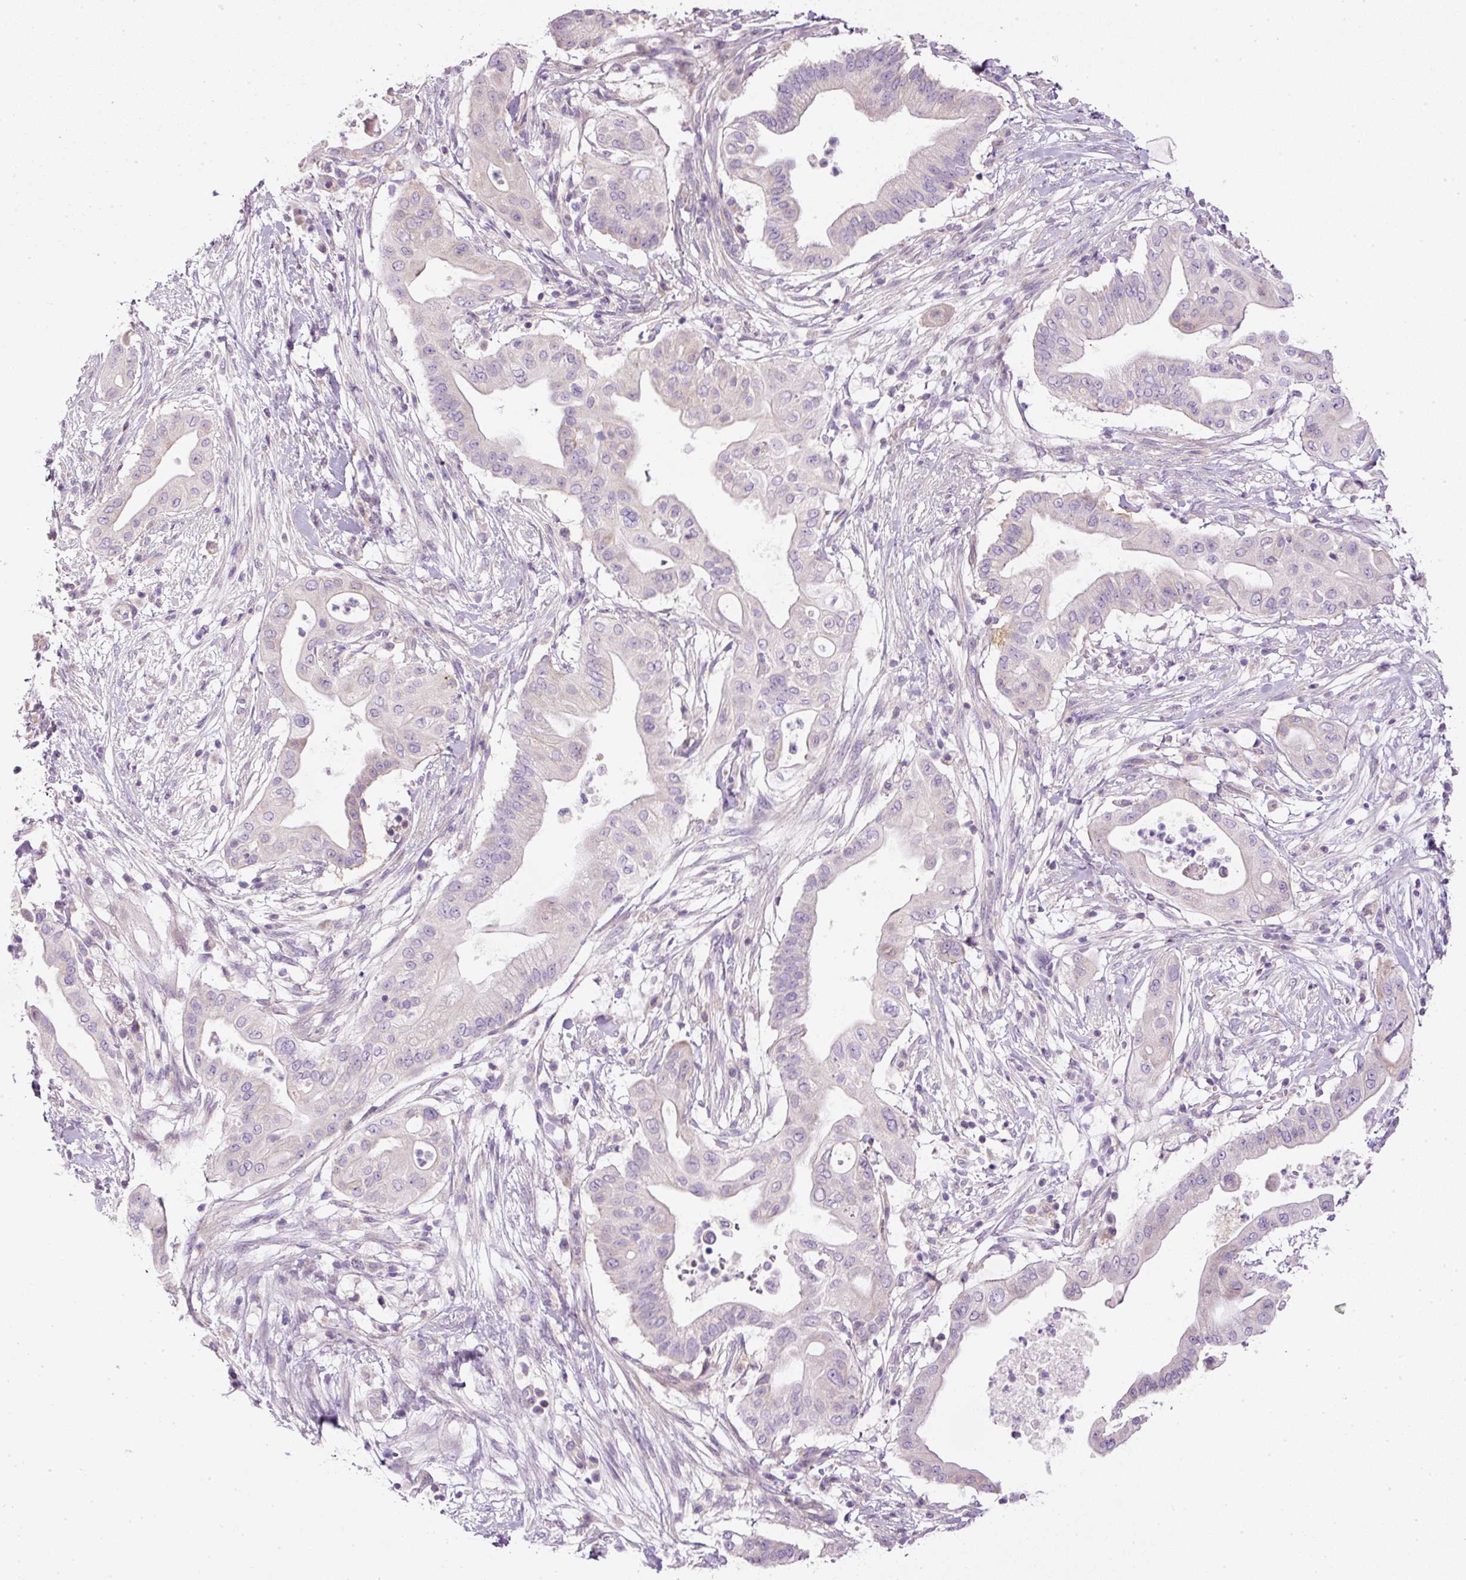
{"staining": {"intensity": "negative", "quantity": "none", "location": "none"}, "tissue": "pancreatic cancer", "cell_type": "Tumor cells", "image_type": "cancer", "snomed": [{"axis": "morphology", "description": "Adenocarcinoma, NOS"}, {"axis": "topography", "description": "Pancreas"}], "caption": "A high-resolution histopathology image shows IHC staining of pancreatic adenocarcinoma, which exhibits no significant positivity in tumor cells.", "gene": "KPNA5", "patient": {"sex": "male", "age": 68}}